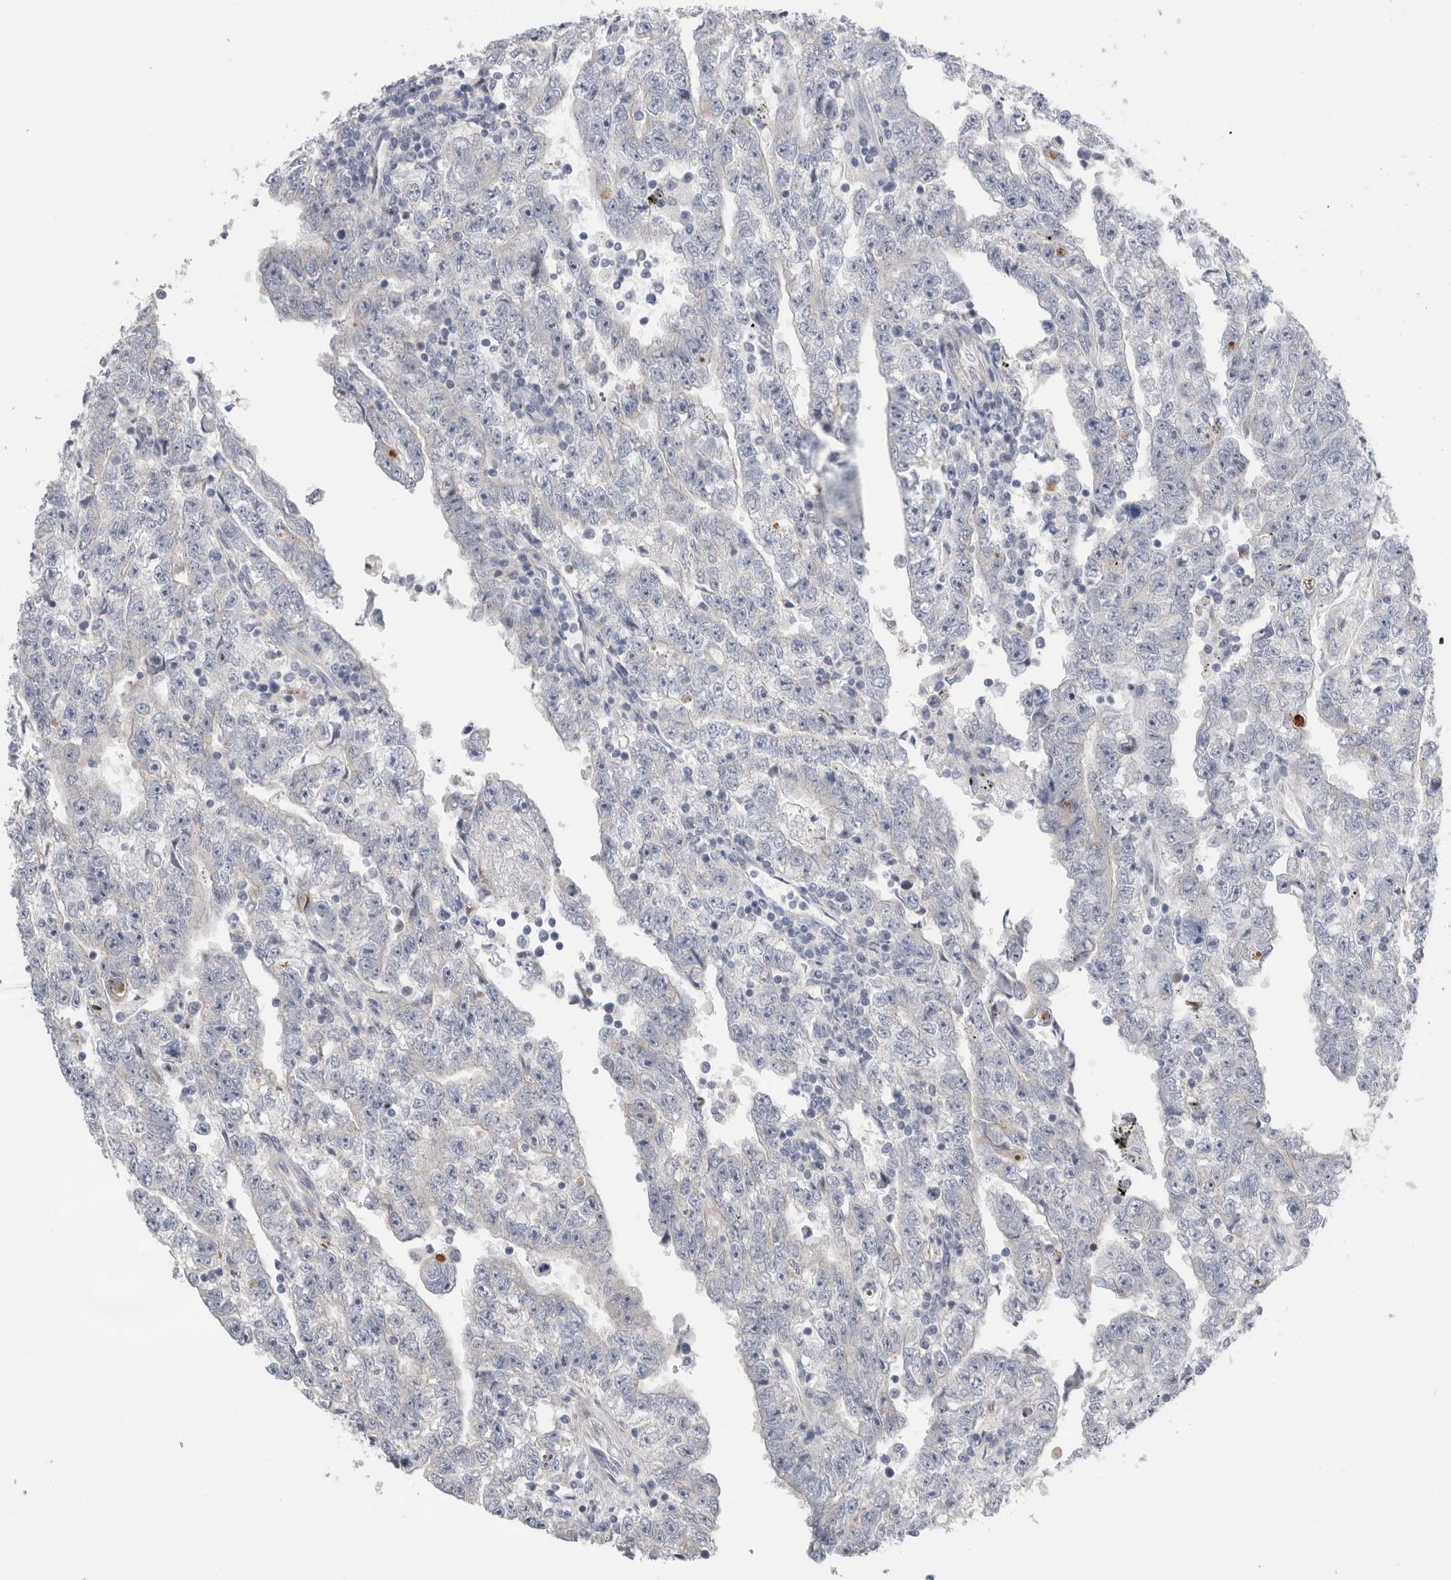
{"staining": {"intensity": "negative", "quantity": "none", "location": "none"}, "tissue": "testis cancer", "cell_type": "Tumor cells", "image_type": "cancer", "snomed": [{"axis": "morphology", "description": "Carcinoma, Embryonal, NOS"}, {"axis": "topography", "description": "Testis"}], "caption": "IHC histopathology image of embryonal carcinoma (testis) stained for a protein (brown), which displays no staining in tumor cells.", "gene": "SLC20A2", "patient": {"sex": "male", "age": 25}}